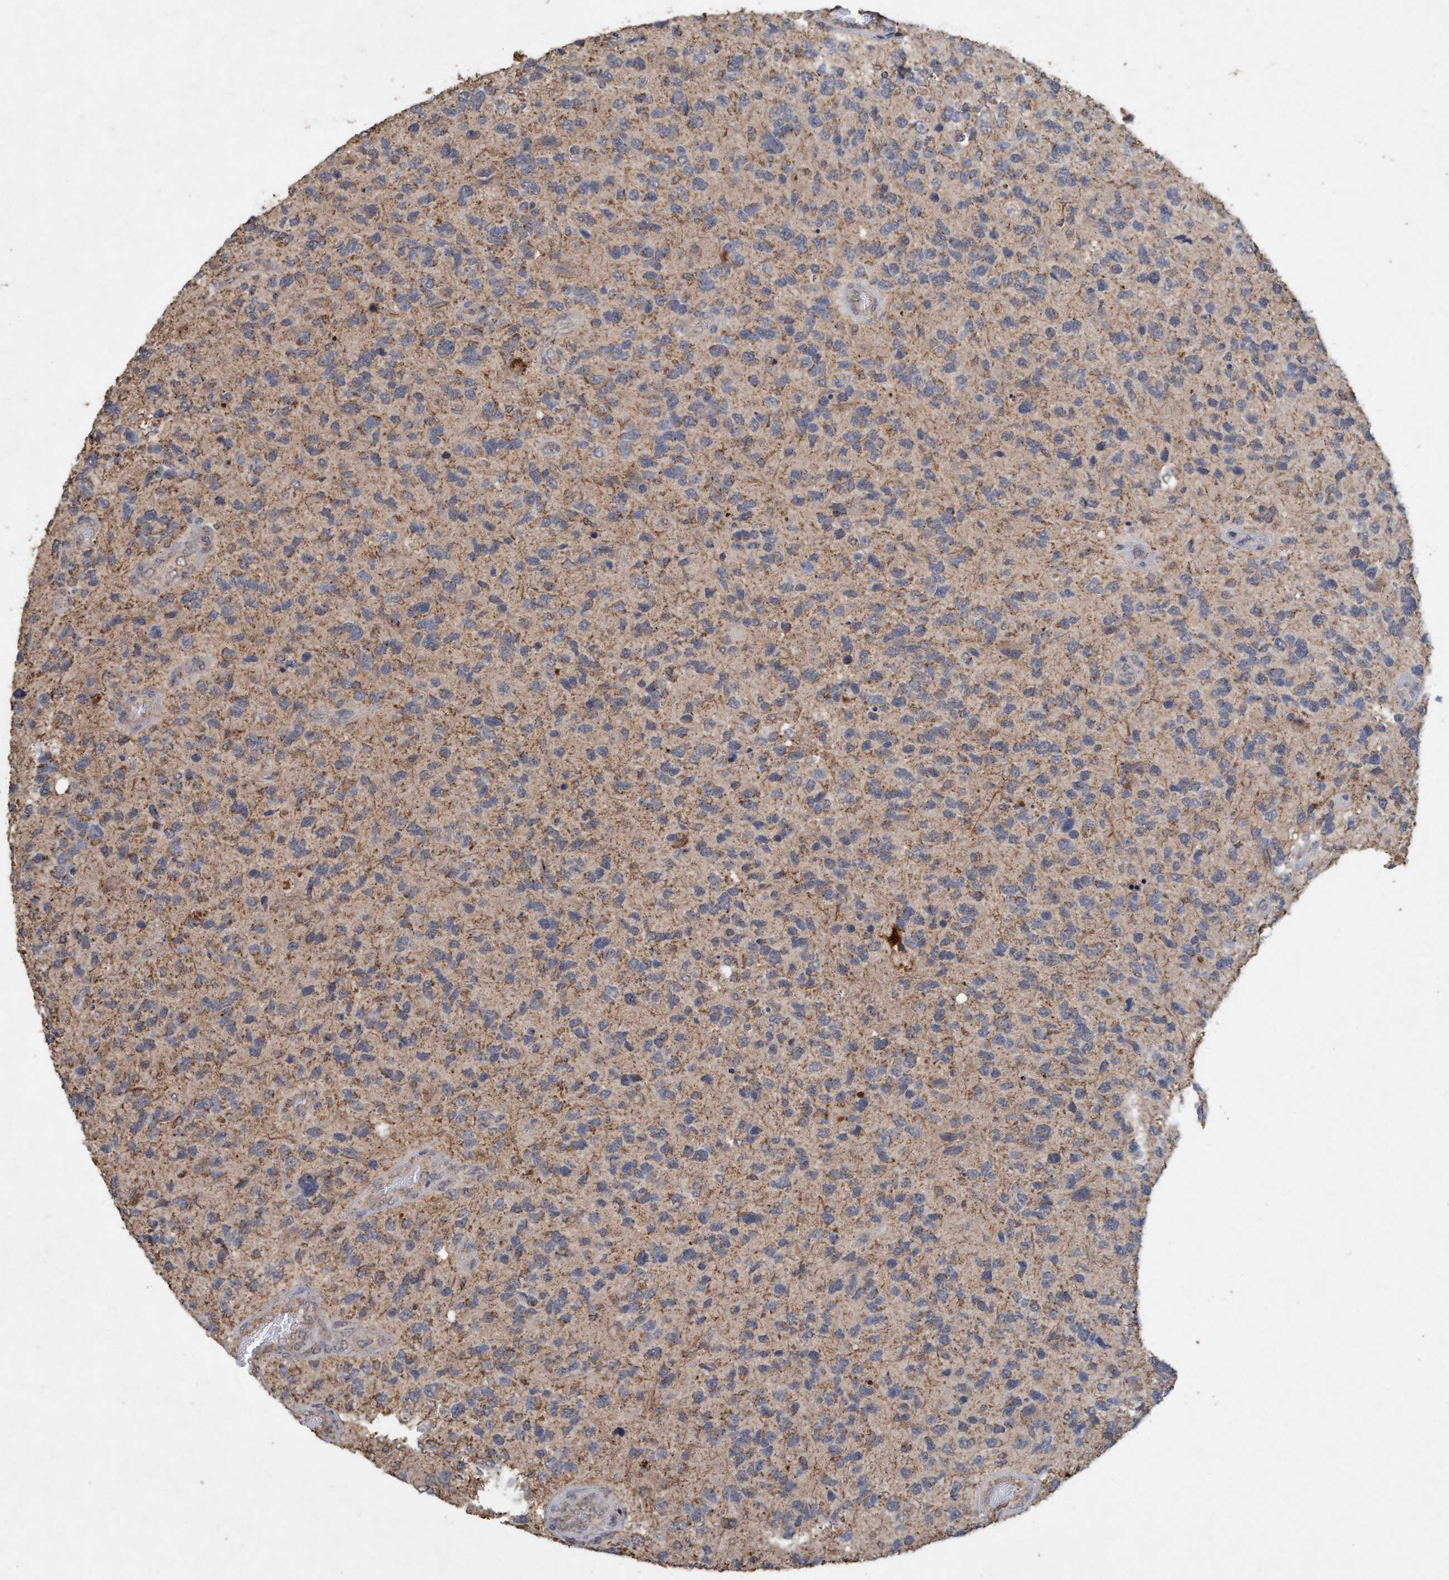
{"staining": {"intensity": "weak", "quantity": "<25%", "location": "cytoplasmic/membranous"}, "tissue": "glioma", "cell_type": "Tumor cells", "image_type": "cancer", "snomed": [{"axis": "morphology", "description": "Glioma, malignant, High grade"}, {"axis": "topography", "description": "Brain"}], "caption": "DAB immunohistochemical staining of malignant glioma (high-grade) exhibits no significant staining in tumor cells.", "gene": "VSIG8", "patient": {"sex": "female", "age": 58}}